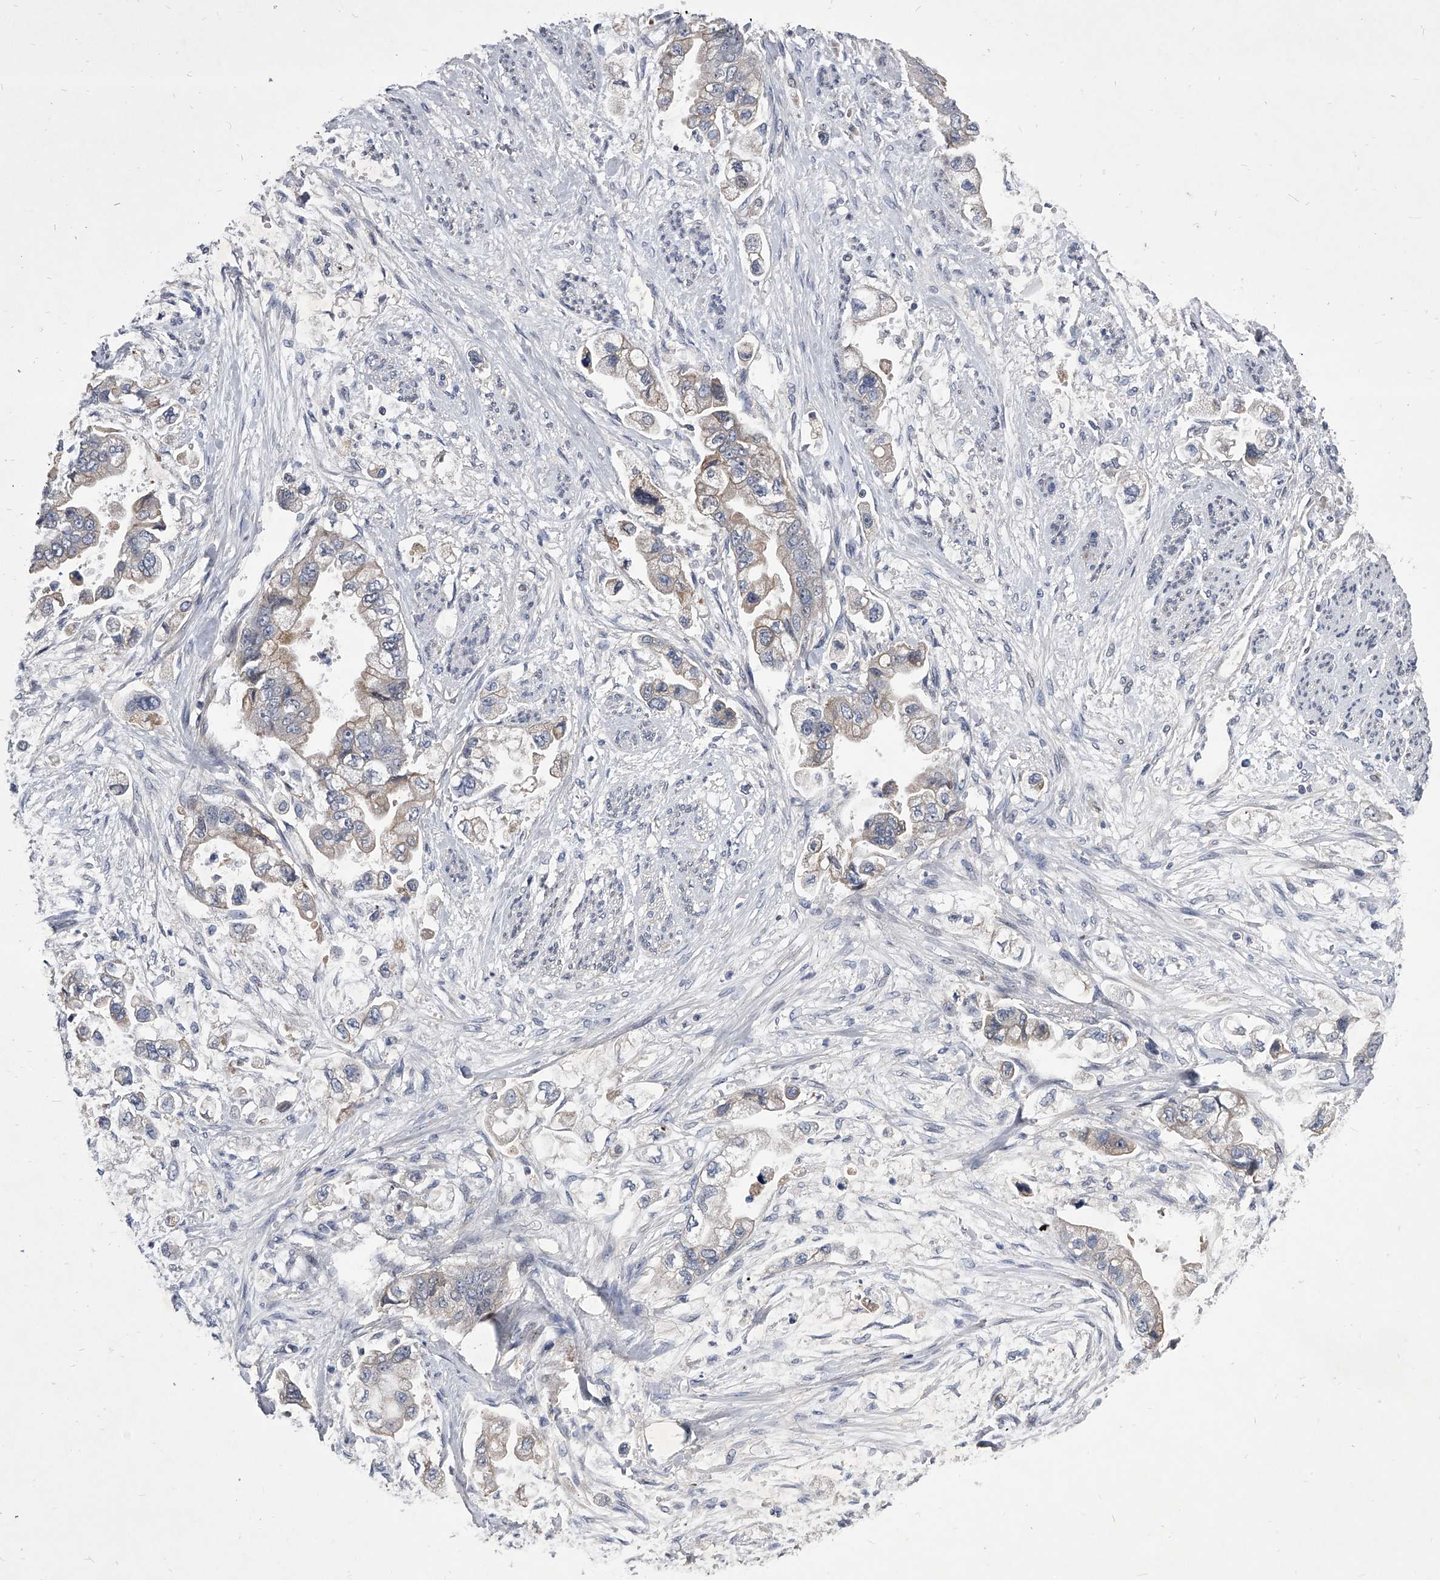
{"staining": {"intensity": "weak", "quantity": "25%-75%", "location": "cytoplasmic/membranous"}, "tissue": "stomach cancer", "cell_type": "Tumor cells", "image_type": "cancer", "snomed": [{"axis": "morphology", "description": "Adenocarcinoma, NOS"}, {"axis": "topography", "description": "Stomach"}], "caption": "Tumor cells reveal low levels of weak cytoplasmic/membranous positivity in about 25%-75% of cells in human adenocarcinoma (stomach).", "gene": "ZNF76", "patient": {"sex": "male", "age": 62}}